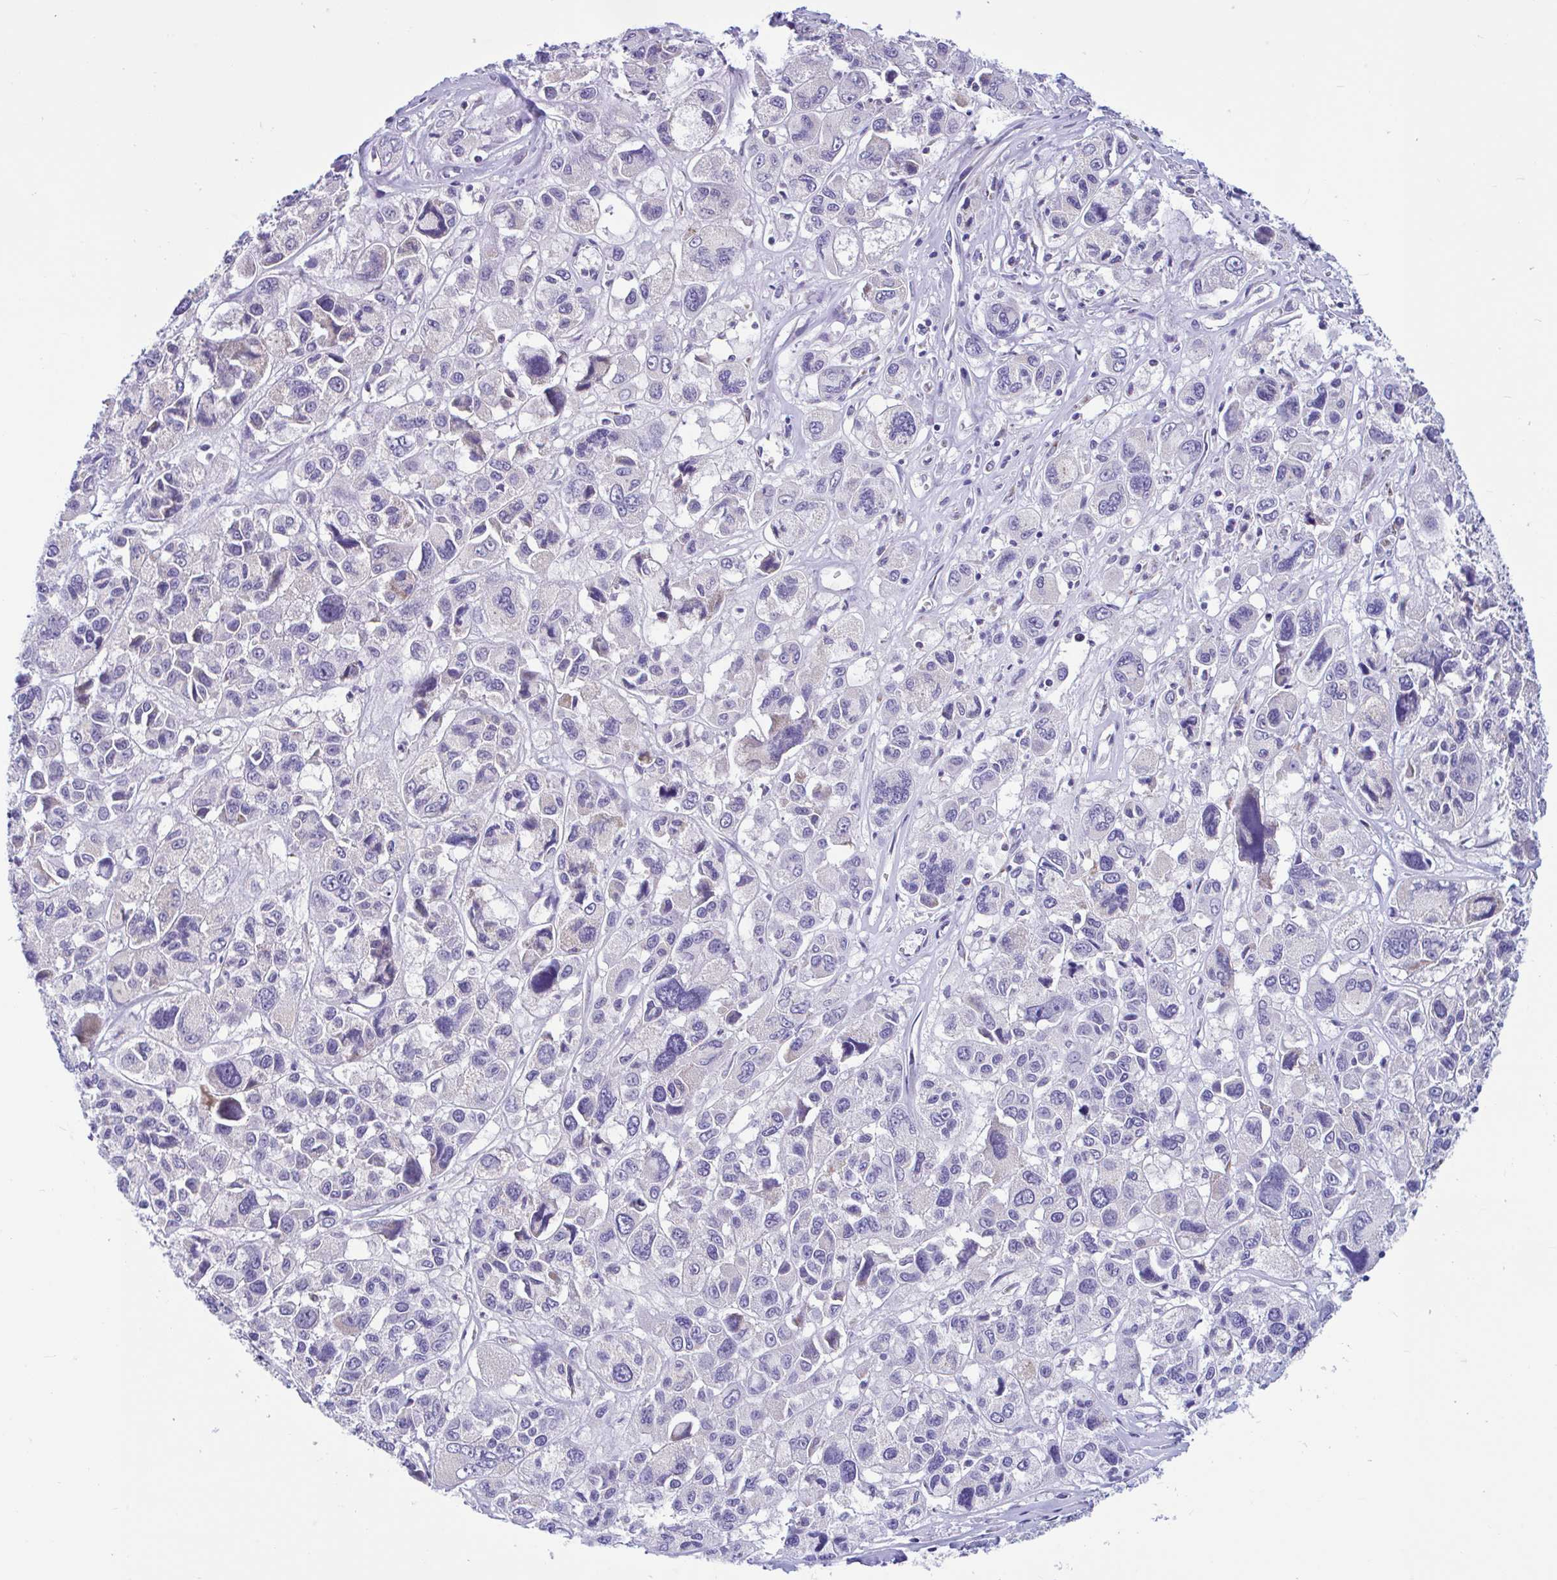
{"staining": {"intensity": "weak", "quantity": "<25%", "location": "cytoplasmic/membranous"}, "tissue": "melanoma", "cell_type": "Tumor cells", "image_type": "cancer", "snomed": [{"axis": "morphology", "description": "Malignant melanoma, NOS"}, {"axis": "topography", "description": "Skin"}], "caption": "IHC micrograph of neoplastic tissue: malignant melanoma stained with DAB reveals no significant protein staining in tumor cells.", "gene": "OR13A1", "patient": {"sex": "female", "age": 66}}